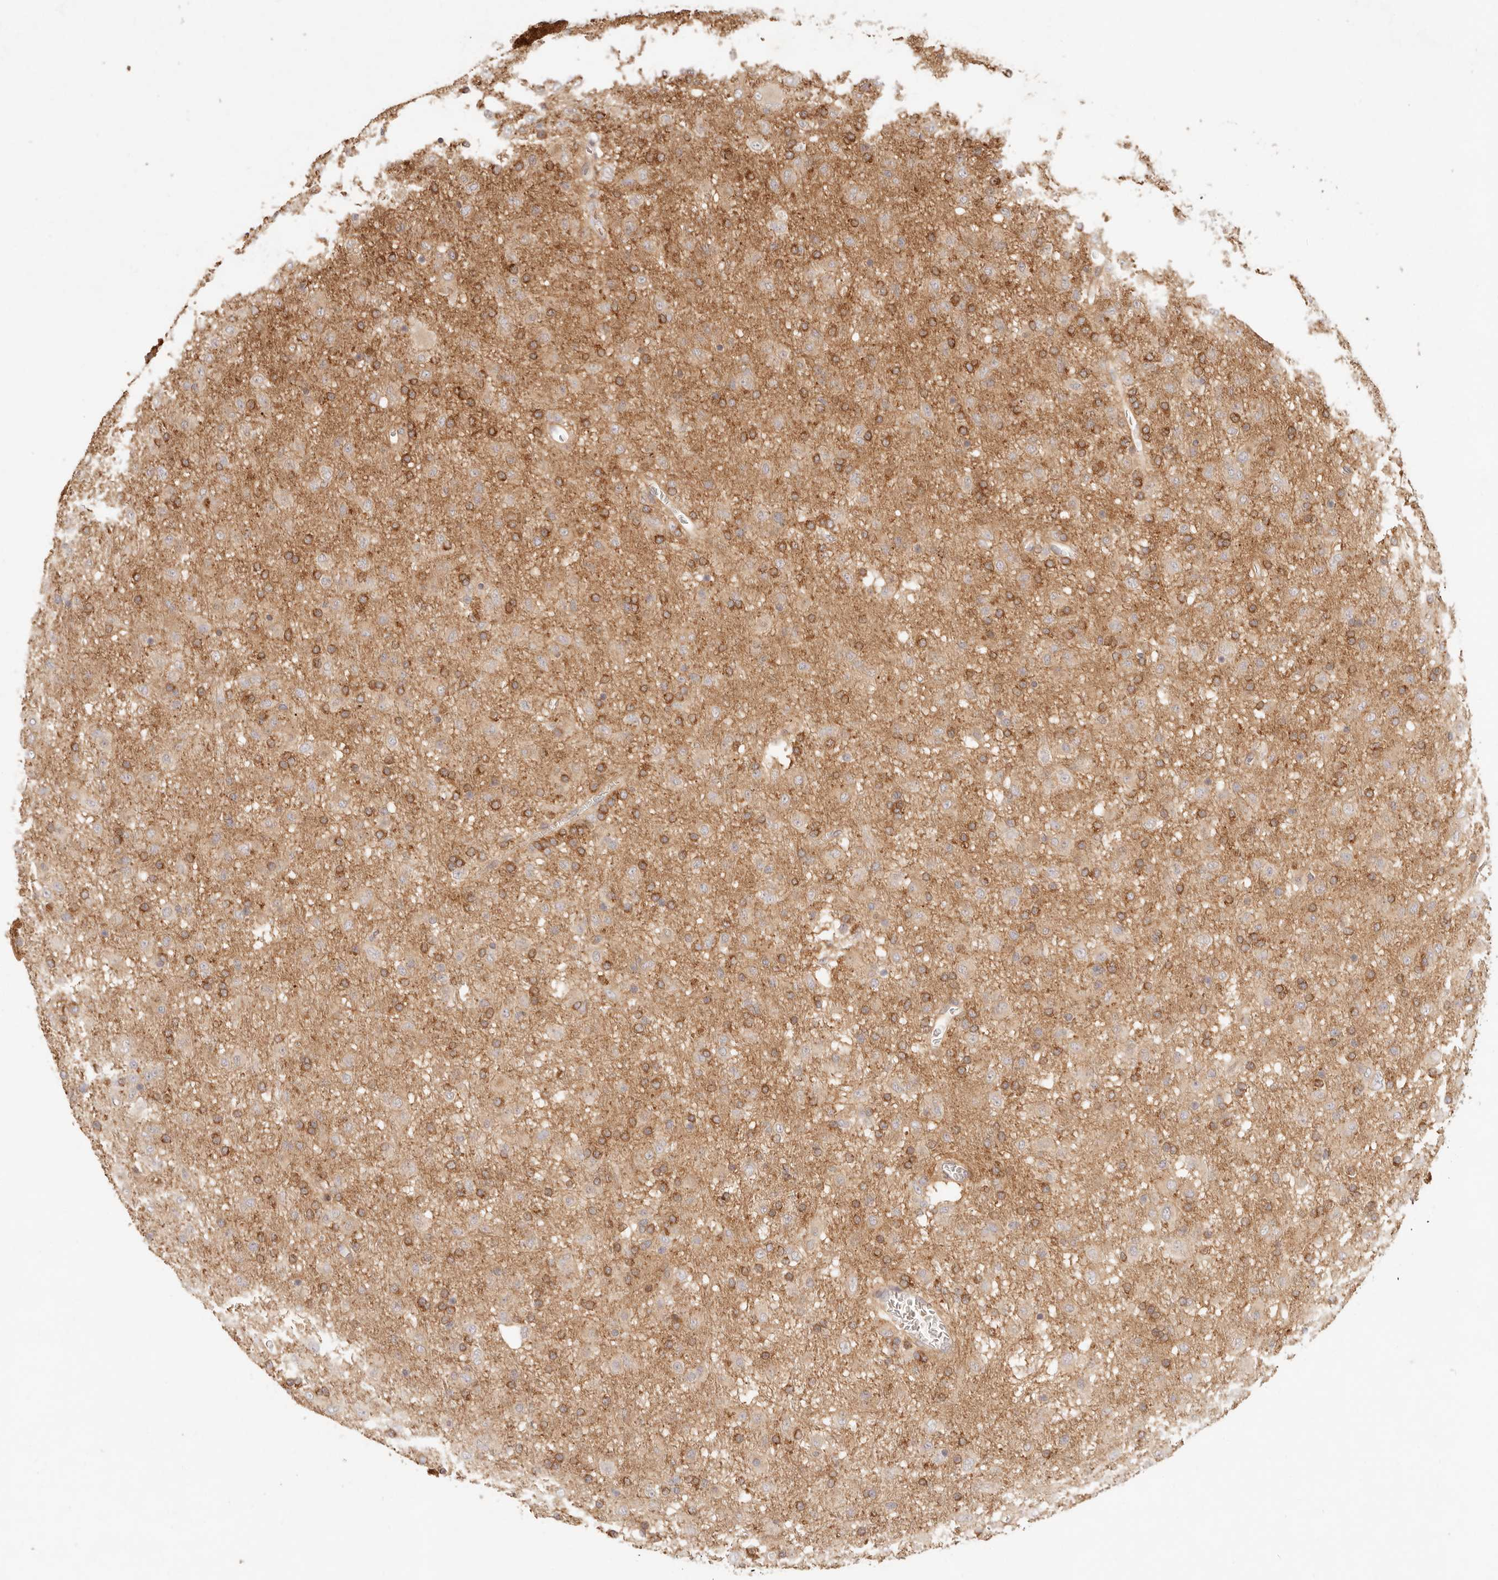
{"staining": {"intensity": "weak", "quantity": "25%-75%", "location": "cytoplasmic/membranous"}, "tissue": "glioma", "cell_type": "Tumor cells", "image_type": "cancer", "snomed": [{"axis": "morphology", "description": "Glioma, malignant, Low grade"}, {"axis": "topography", "description": "Brain"}], "caption": "Malignant glioma (low-grade) stained with DAB (3,3'-diaminobenzidine) immunohistochemistry displays low levels of weak cytoplasmic/membranous staining in about 25%-75% of tumor cells.", "gene": "PPP1R3B", "patient": {"sex": "male", "age": 65}}